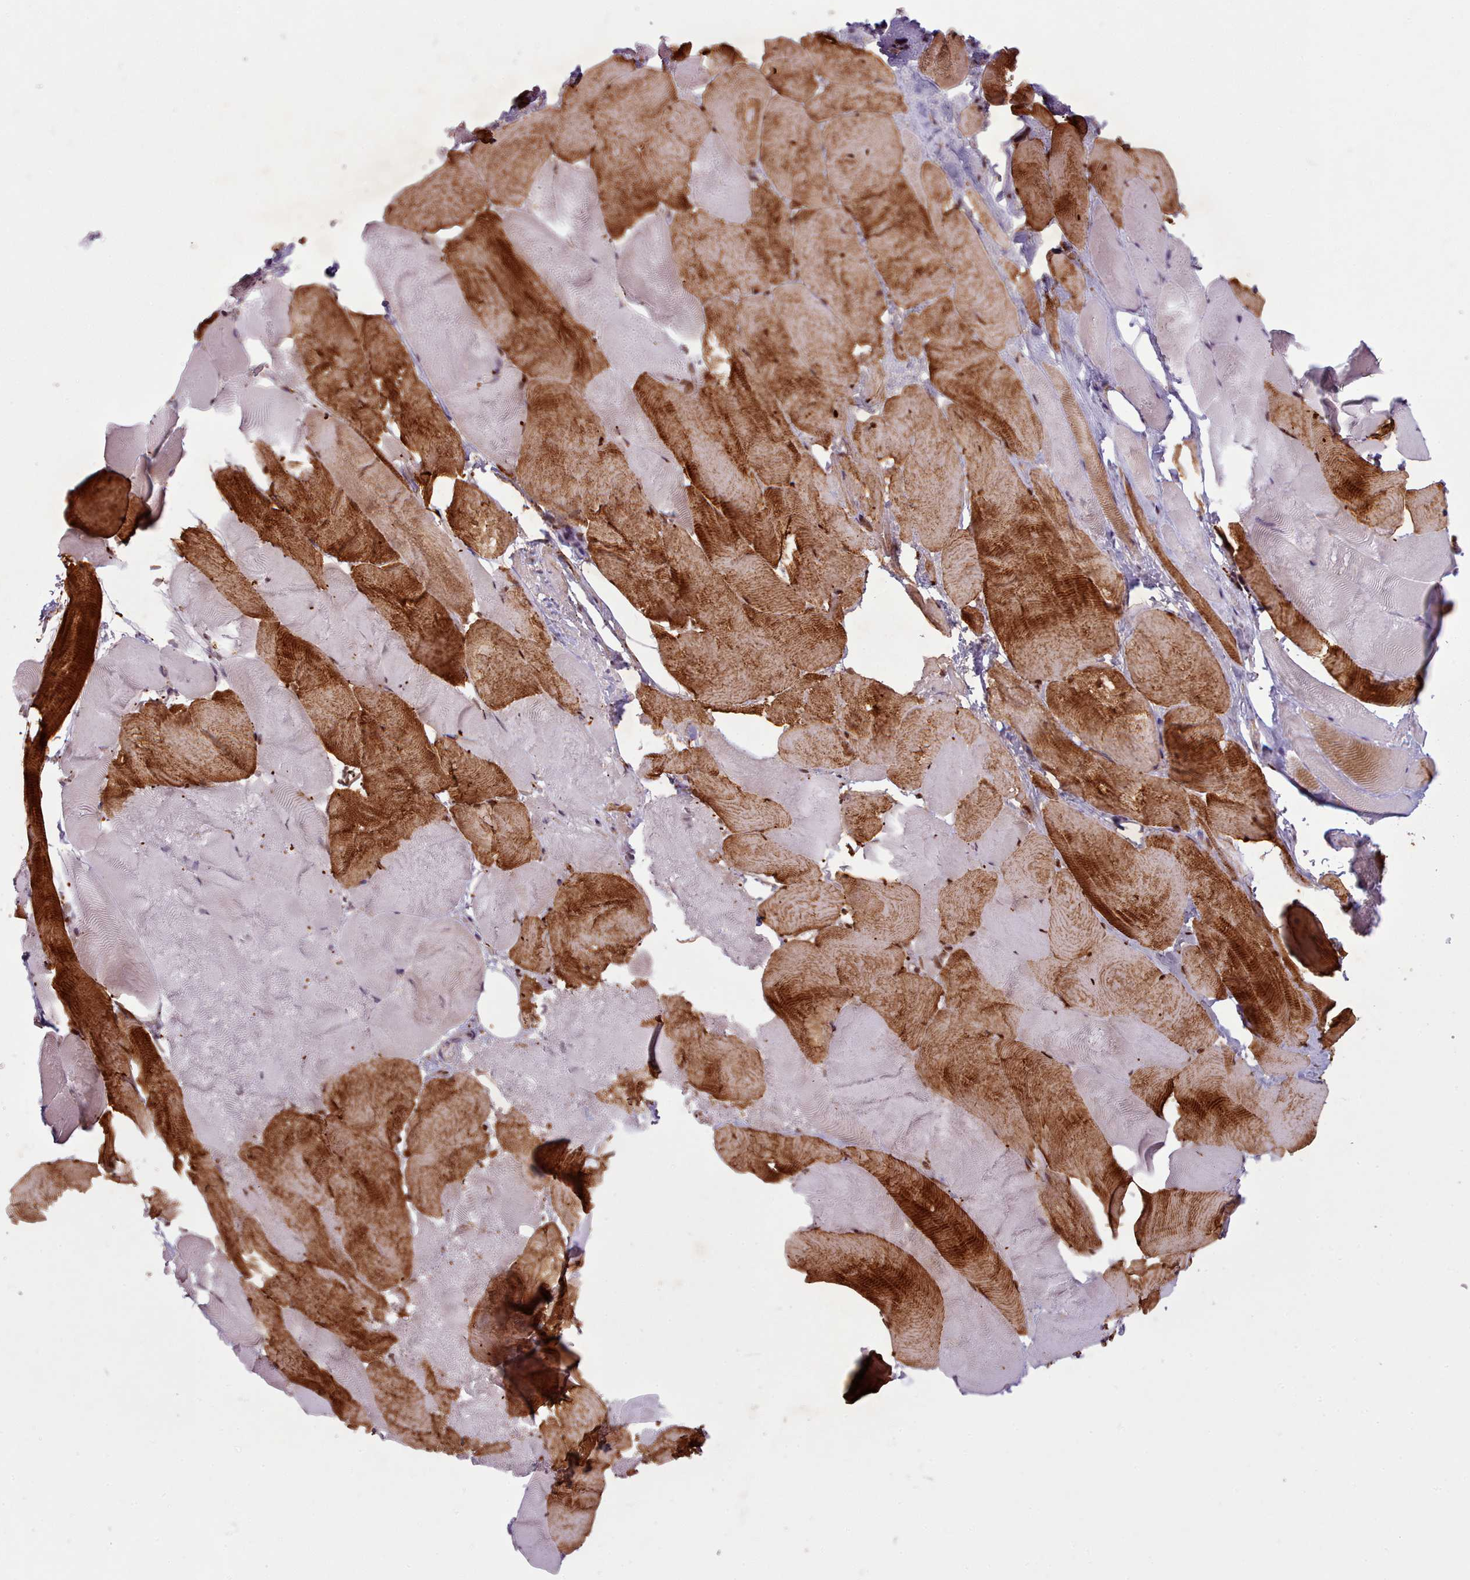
{"staining": {"intensity": "strong", "quantity": "25%-75%", "location": "cytoplasmic/membranous"}, "tissue": "skeletal muscle", "cell_type": "Myocytes", "image_type": "normal", "snomed": [{"axis": "morphology", "description": "Normal tissue, NOS"}, {"axis": "topography", "description": "Skeletal muscle"}], "caption": "Protein expression analysis of normal skeletal muscle shows strong cytoplasmic/membranous expression in about 25%-75% of myocytes.", "gene": "PLD4", "patient": {"sex": "female", "age": 64}}